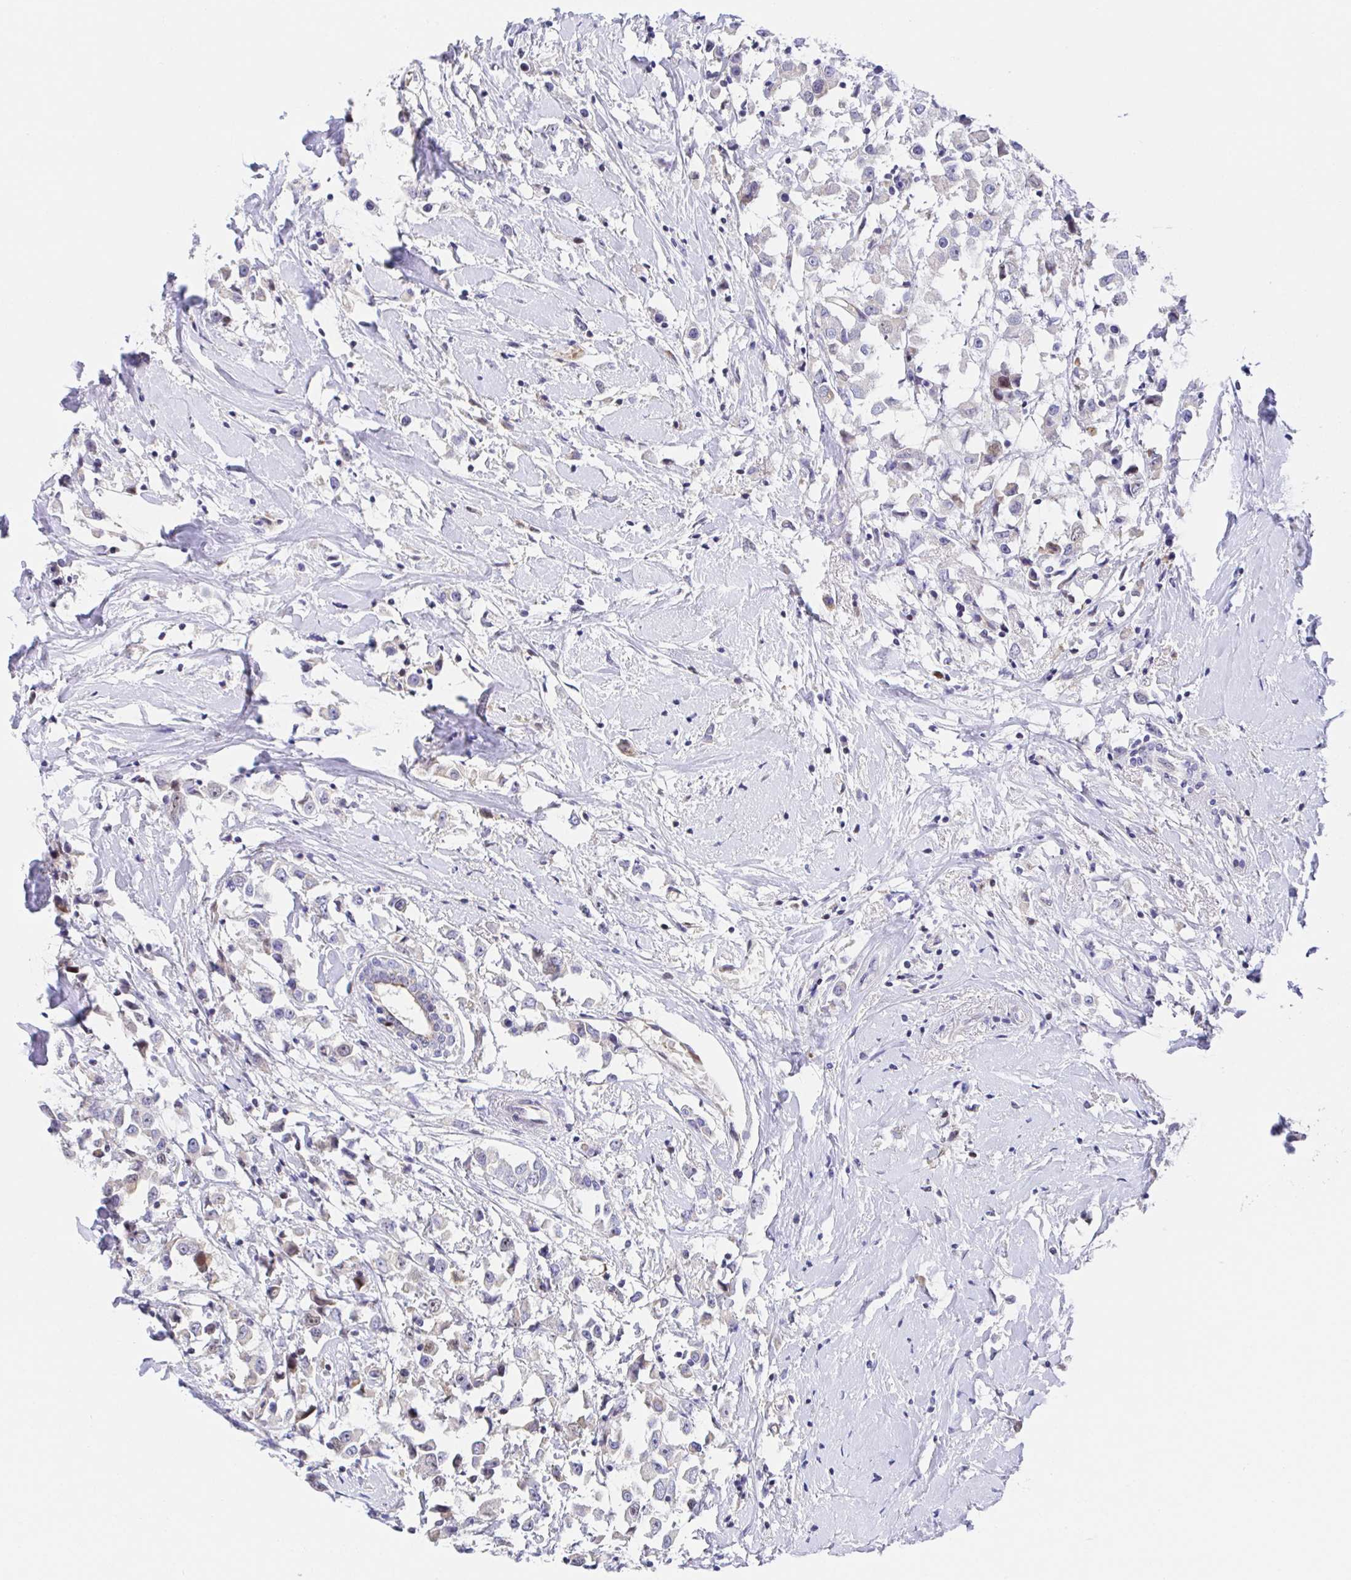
{"staining": {"intensity": "weak", "quantity": "<25%", "location": "cytoplasmic/membranous"}, "tissue": "breast cancer", "cell_type": "Tumor cells", "image_type": "cancer", "snomed": [{"axis": "morphology", "description": "Duct carcinoma"}, {"axis": "topography", "description": "Breast"}], "caption": "This is an immunohistochemistry (IHC) histopathology image of invasive ductal carcinoma (breast). There is no expression in tumor cells.", "gene": "TIMELESS", "patient": {"sex": "female", "age": 61}}